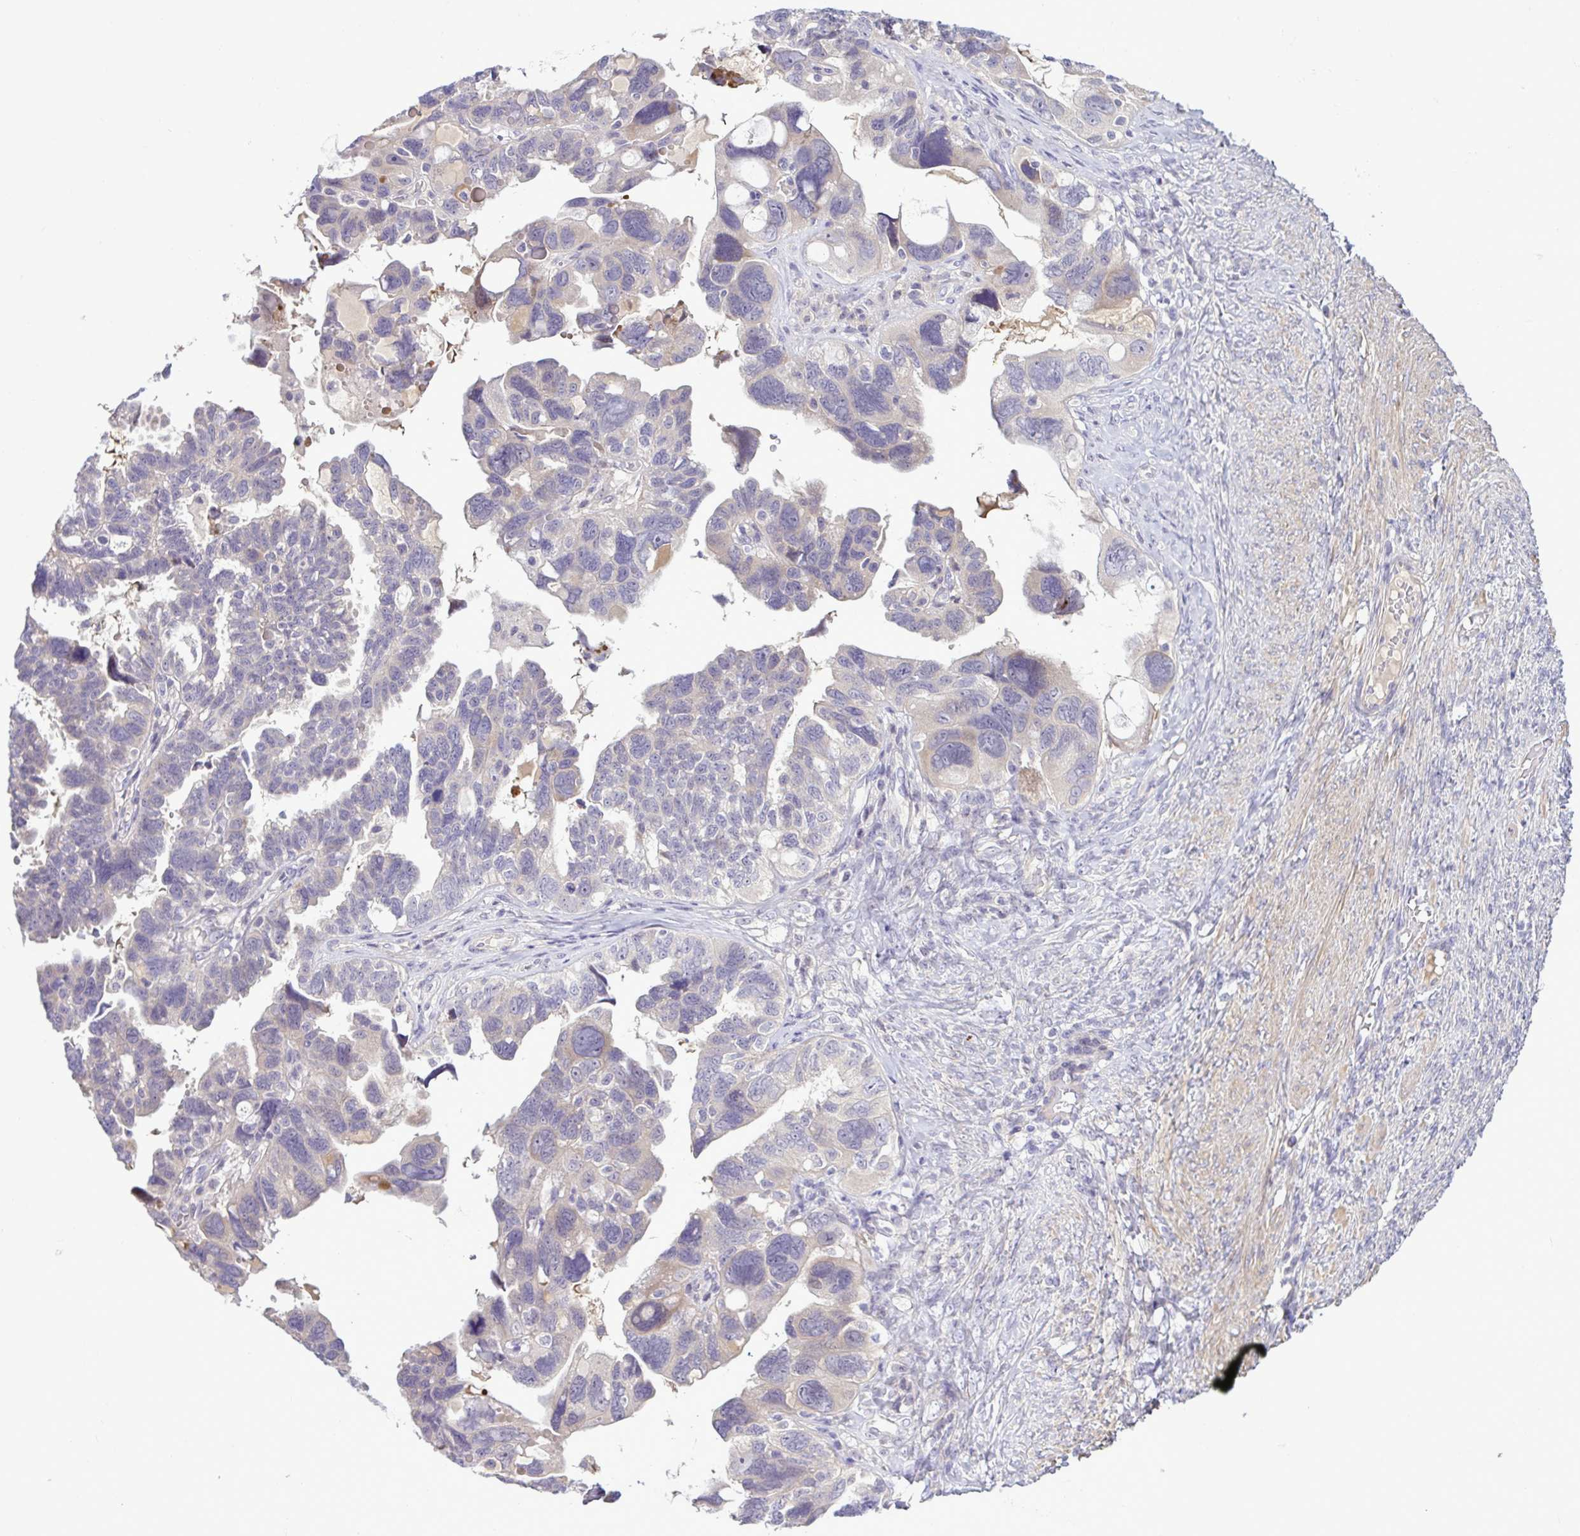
{"staining": {"intensity": "weak", "quantity": "<25%", "location": "cytoplasmic/membranous"}, "tissue": "ovarian cancer", "cell_type": "Tumor cells", "image_type": "cancer", "snomed": [{"axis": "morphology", "description": "Cystadenocarcinoma, serous, NOS"}, {"axis": "topography", "description": "Ovary"}], "caption": "Human serous cystadenocarcinoma (ovarian) stained for a protein using immunohistochemistry (IHC) shows no expression in tumor cells.", "gene": "SYNPO2L", "patient": {"sex": "female", "age": 60}}